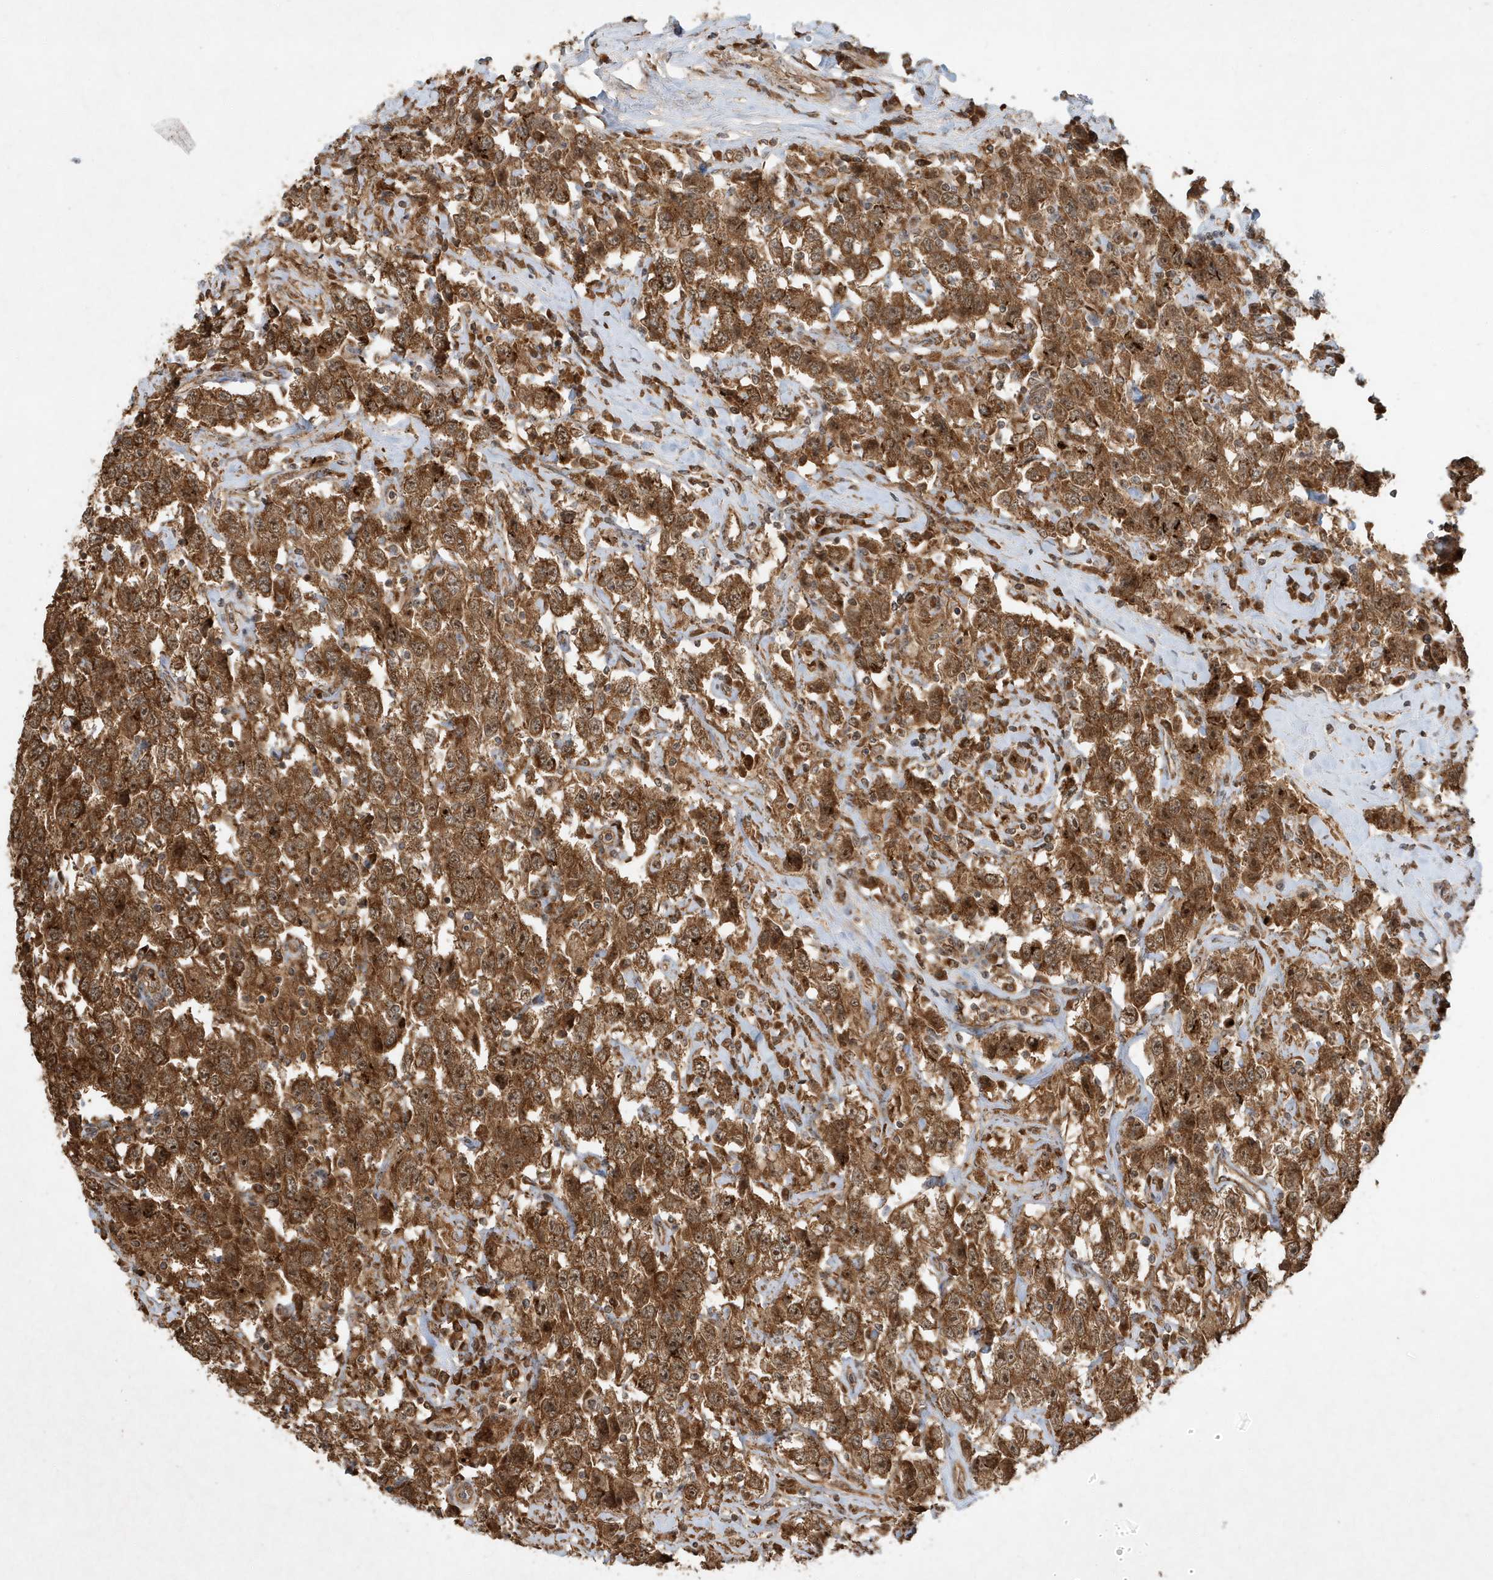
{"staining": {"intensity": "strong", "quantity": ">75%", "location": "cytoplasmic/membranous,nuclear"}, "tissue": "testis cancer", "cell_type": "Tumor cells", "image_type": "cancer", "snomed": [{"axis": "morphology", "description": "Seminoma, NOS"}, {"axis": "topography", "description": "Testis"}], "caption": "Seminoma (testis) stained for a protein (brown) exhibits strong cytoplasmic/membranous and nuclear positive positivity in about >75% of tumor cells.", "gene": "ABCB9", "patient": {"sex": "male", "age": 41}}